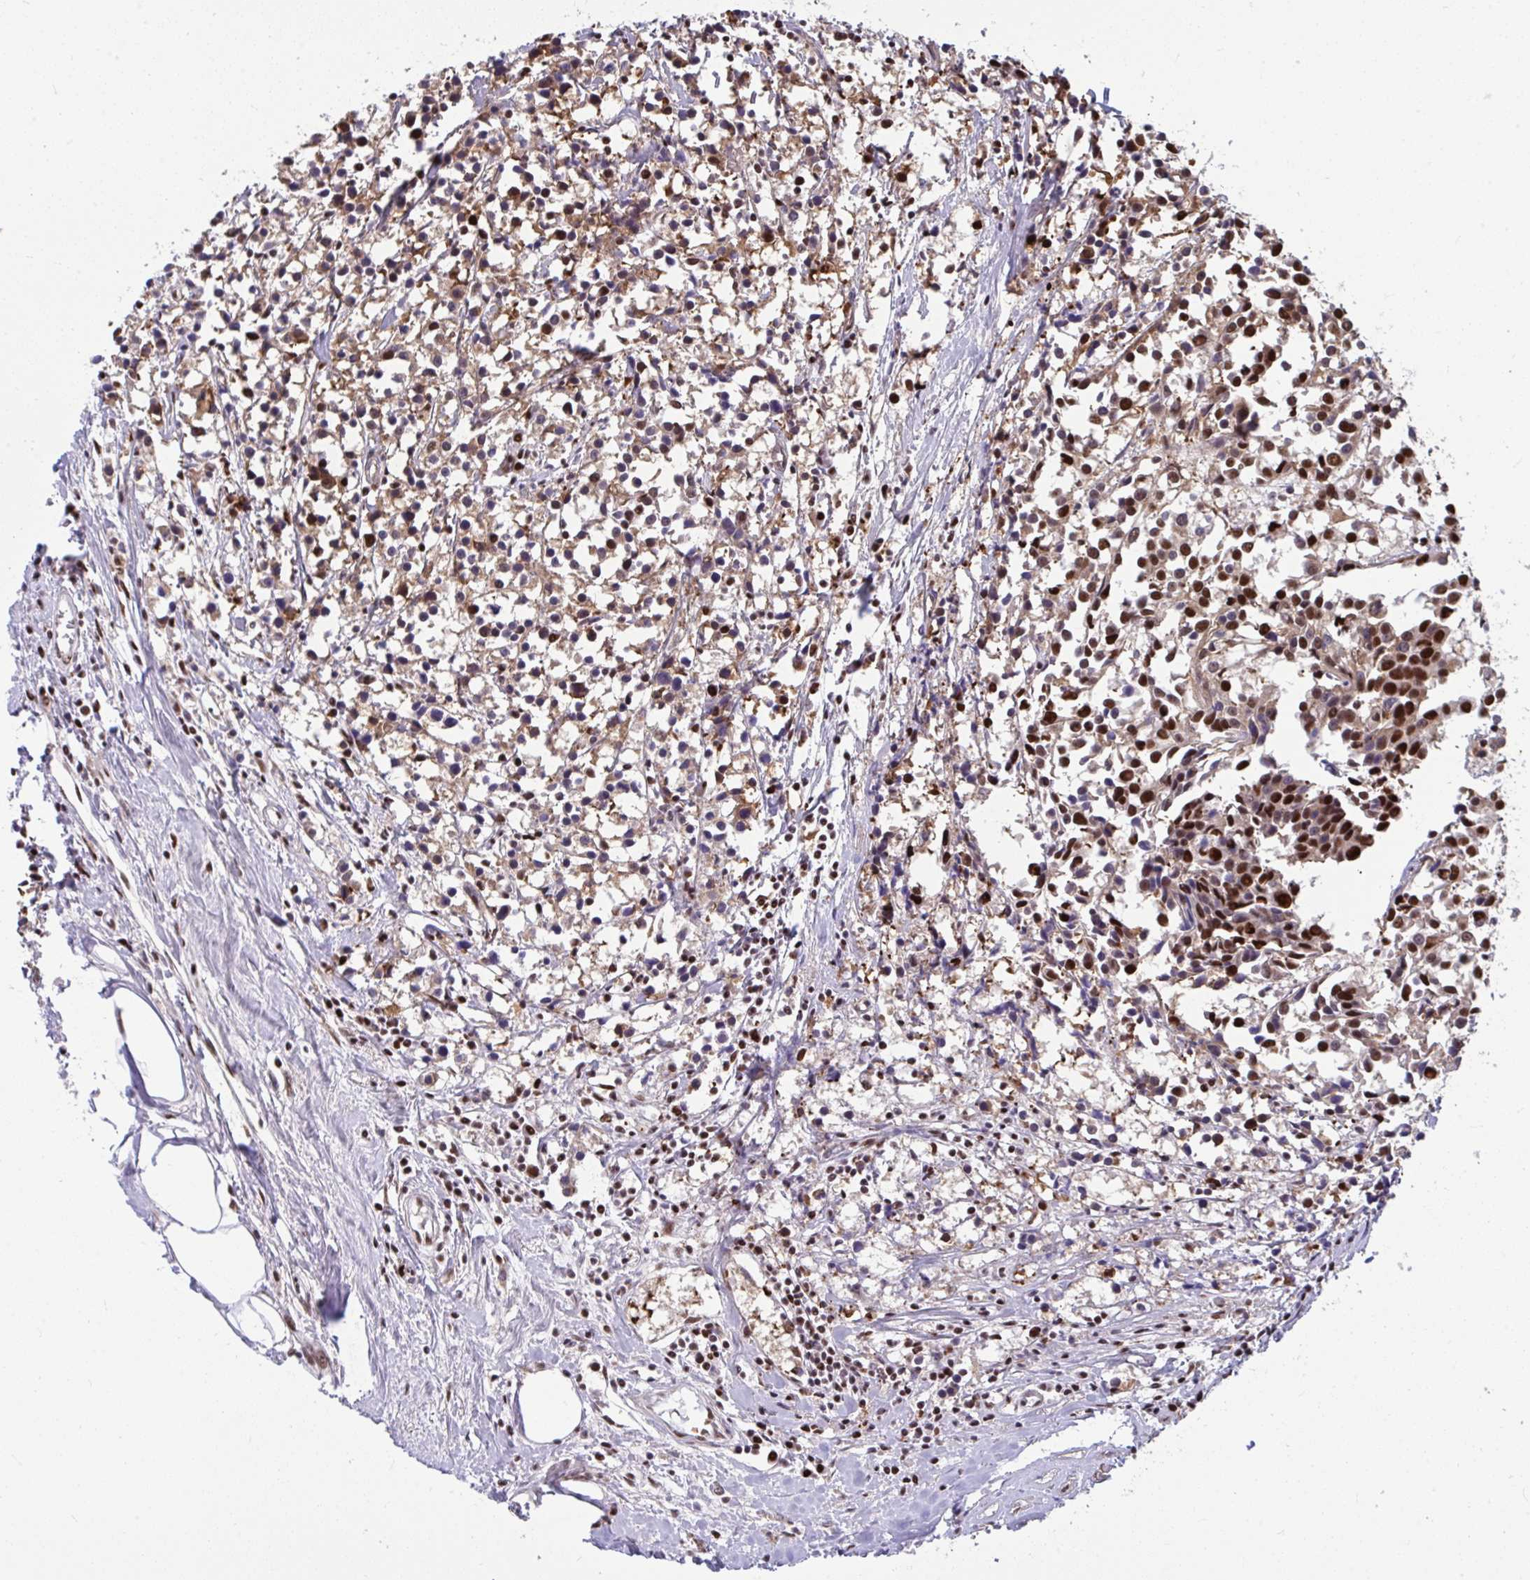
{"staining": {"intensity": "strong", "quantity": "<25%", "location": "nuclear"}, "tissue": "breast cancer", "cell_type": "Tumor cells", "image_type": "cancer", "snomed": [{"axis": "morphology", "description": "Duct carcinoma"}, {"axis": "topography", "description": "Breast"}], "caption": "DAB immunohistochemical staining of human breast intraductal carcinoma demonstrates strong nuclear protein positivity in about <25% of tumor cells. (Stains: DAB (3,3'-diaminobenzidine) in brown, nuclei in blue, Microscopy: brightfield microscopy at high magnification).", "gene": "SLC35C2", "patient": {"sex": "female", "age": 80}}